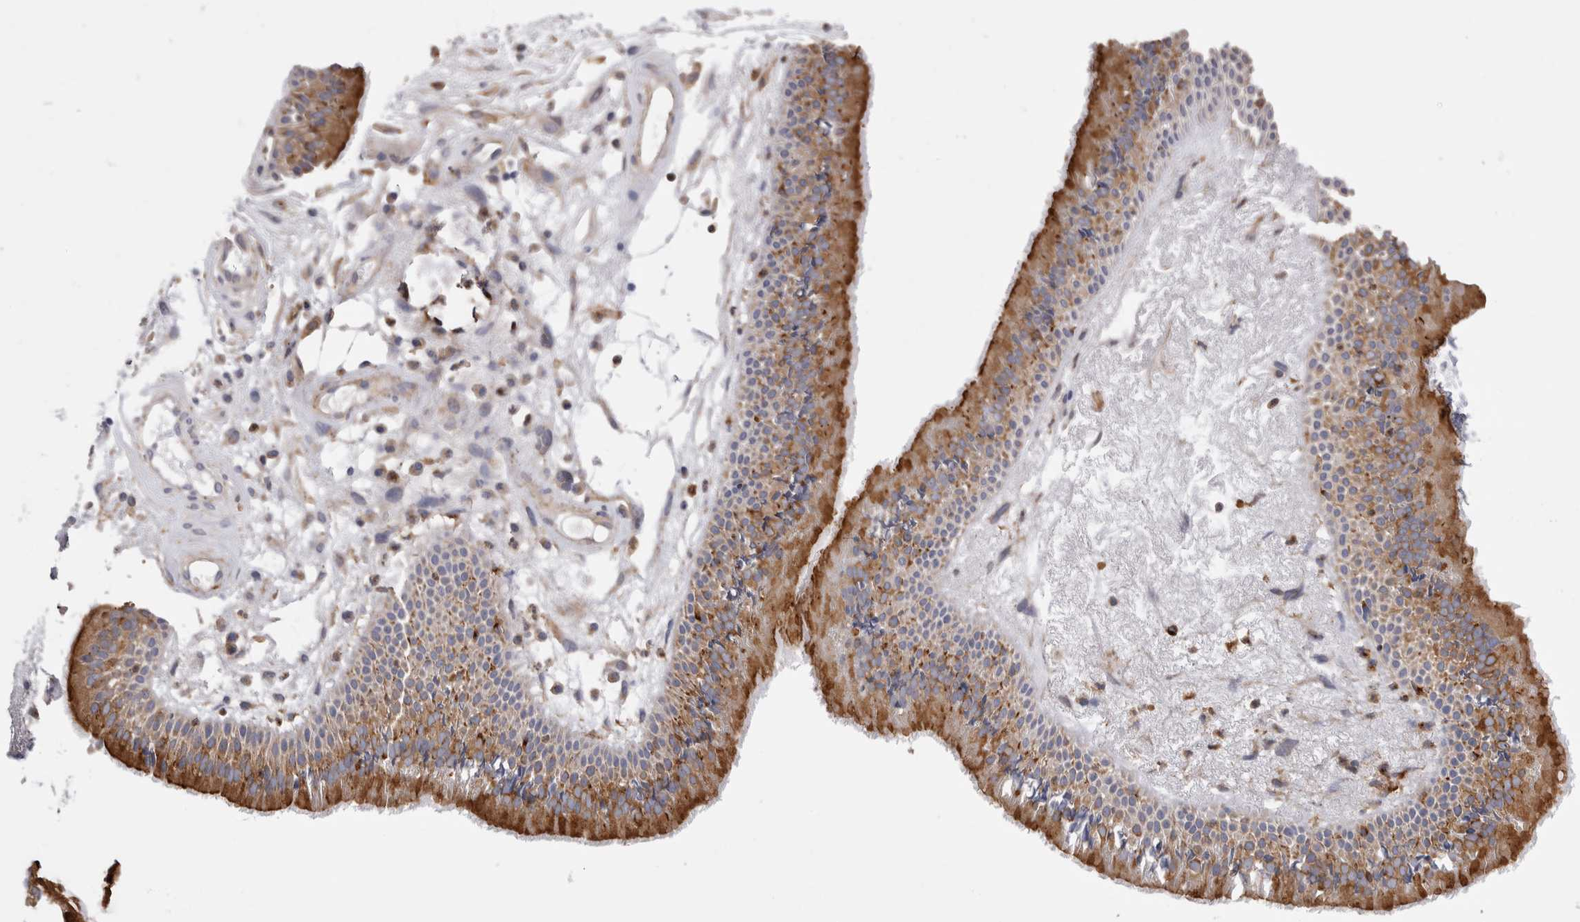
{"staining": {"intensity": "moderate", "quantity": ">75%", "location": "cytoplasmic/membranous"}, "tissue": "nasopharynx", "cell_type": "Respiratory epithelial cells", "image_type": "normal", "snomed": [{"axis": "morphology", "description": "Normal tissue, NOS"}, {"axis": "topography", "description": "Nasopharynx"}], "caption": "A high-resolution micrograph shows immunohistochemistry (IHC) staining of unremarkable nasopharynx, which reveals moderate cytoplasmic/membranous positivity in approximately >75% of respiratory epithelial cells.", "gene": "RAB11FIP1", "patient": {"sex": "female", "age": 39}}